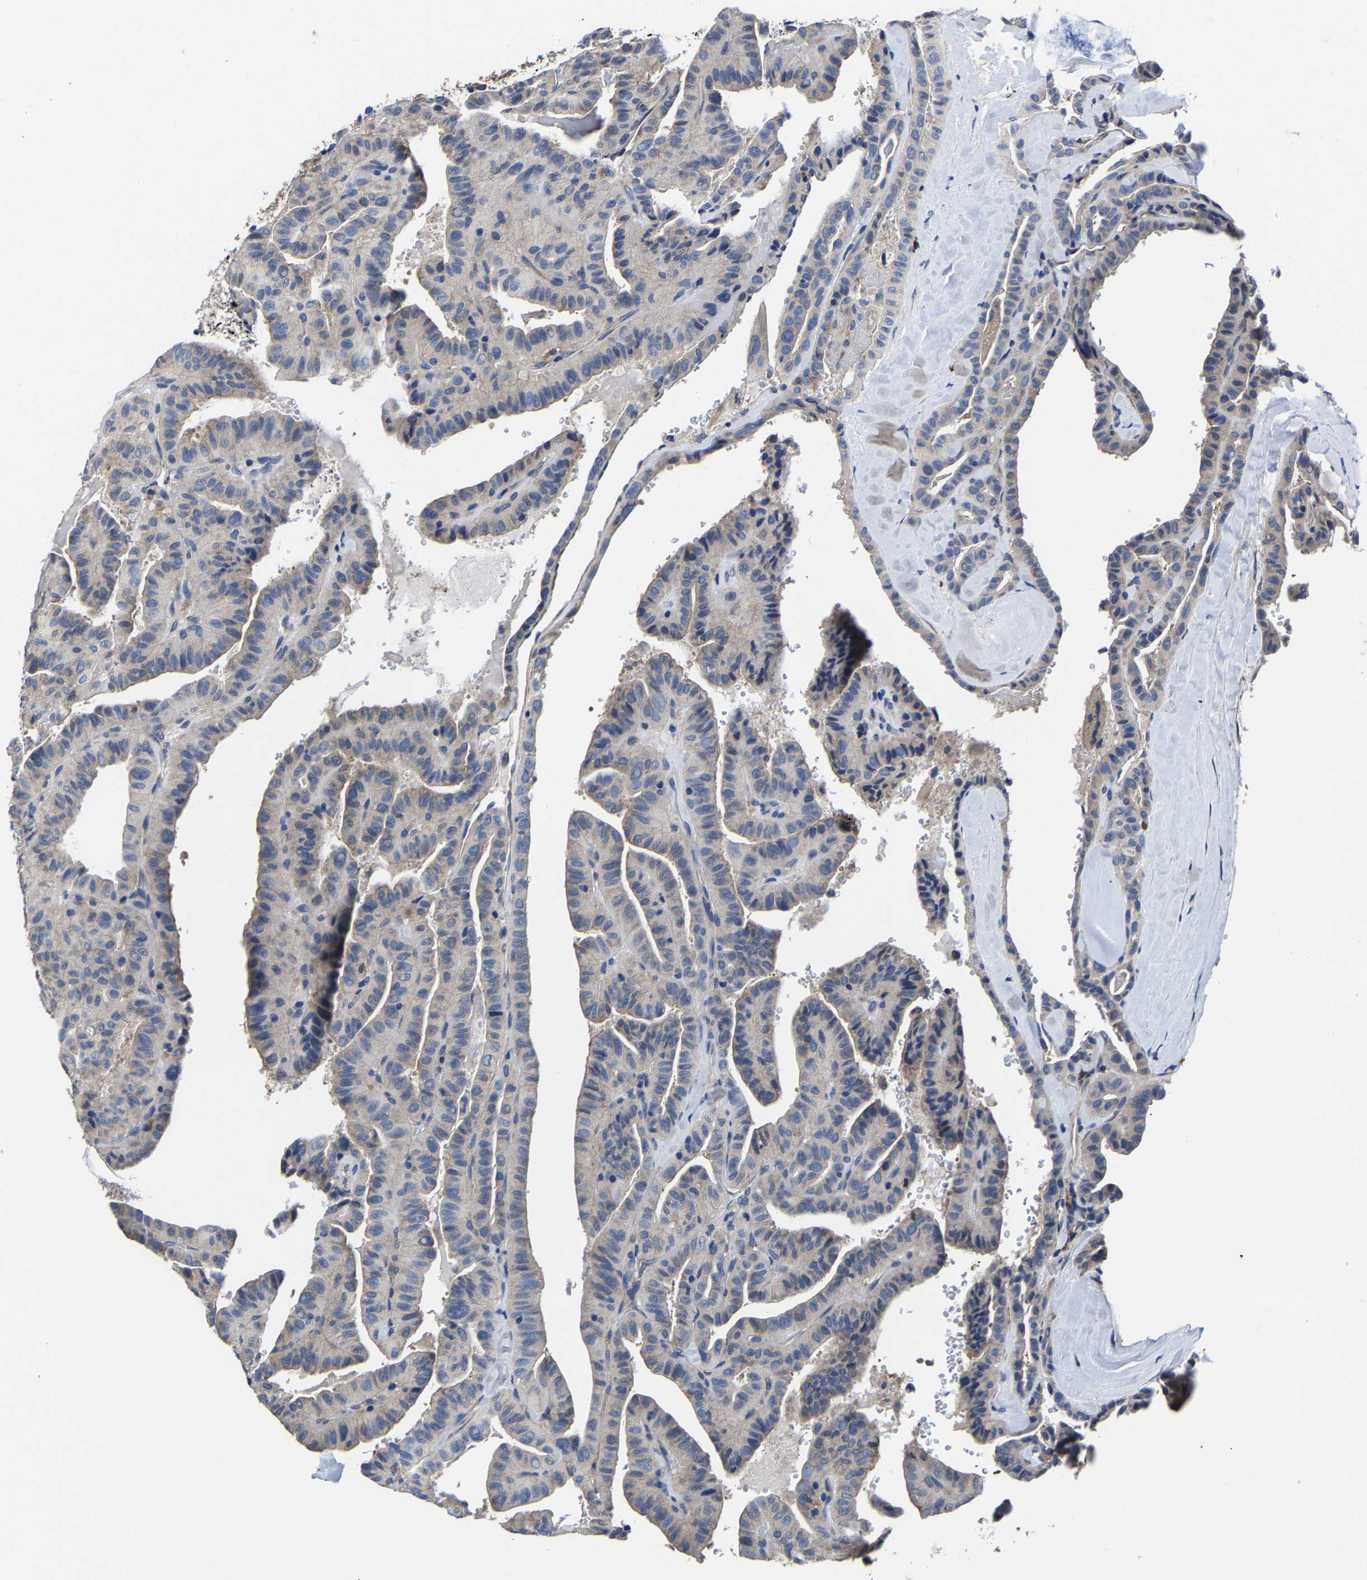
{"staining": {"intensity": "weak", "quantity": "<25%", "location": "cytoplasmic/membranous"}, "tissue": "thyroid cancer", "cell_type": "Tumor cells", "image_type": "cancer", "snomed": [{"axis": "morphology", "description": "Papillary adenocarcinoma, NOS"}, {"axis": "topography", "description": "Thyroid gland"}], "caption": "The micrograph displays no staining of tumor cells in thyroid cancer. The staining was performed using DAB (3,3'-diaminobenzidine) to visualize the protein expression in brown, while the nuclei were stained in blue with hematoxylin (Magnification: 20x).", "gene": "SRPK2", "patient": {"sex": "male", "age": 77}}